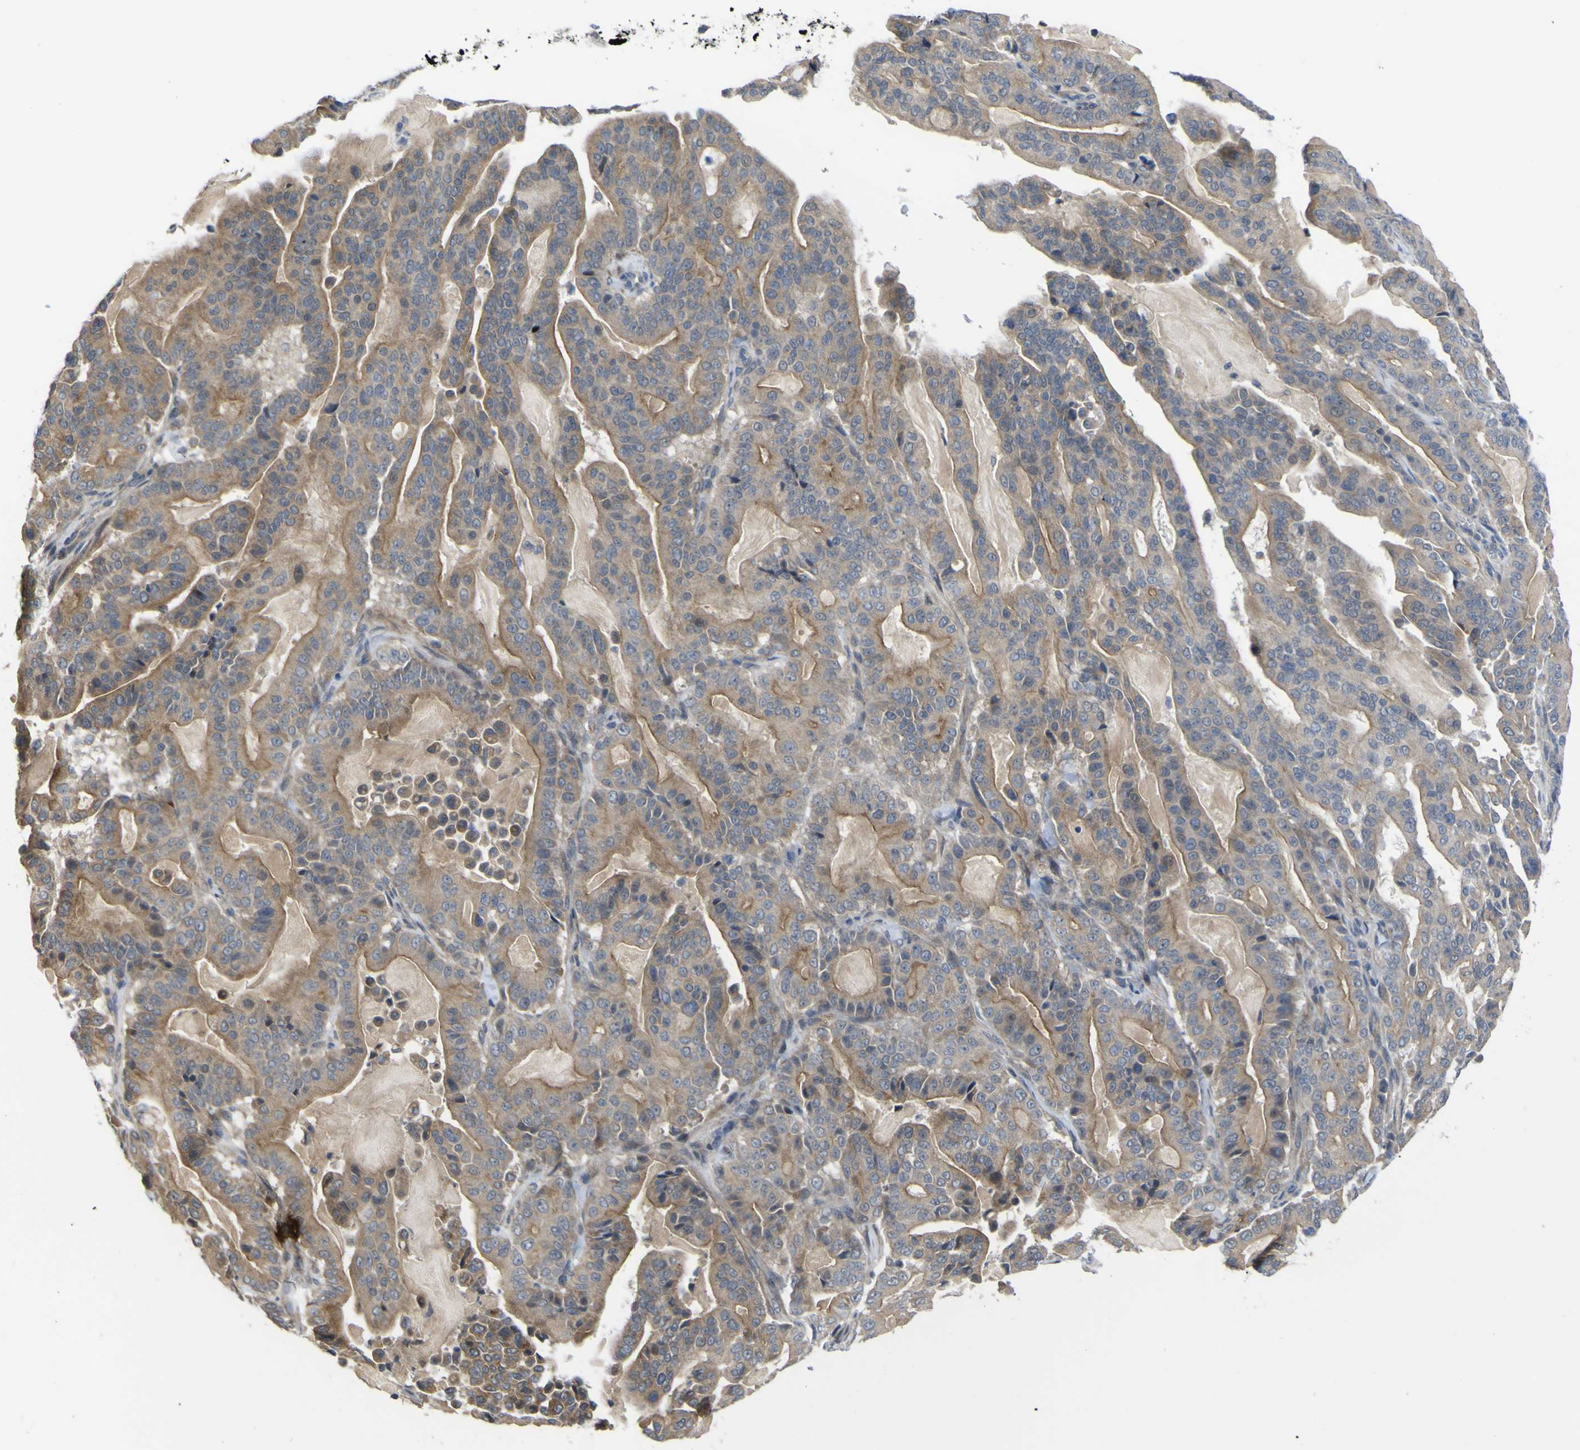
{"staining": {"intensity": "moderate", "quantity": ">75%", "location": "cytoplasmic/membranous"}, "tissue": "pancreatic cancer", "cell_type": "Tumor cells", "image_type": "cancer", "snomed": [{"axis": "morphology", "description": "Adenocarcinoma, NOS"}, {"axis": "topography", "description": "Pancreas"}], "caption": "Immunohistochemistry (DAB) staining of human pancreatic cancer displays moderate cytoplasmic/membranous protein positivity in approximately >75% of tumor cells. (Stains: DAB in brown, nuclei in blue, Microscopy: brightfield microscopy at high magnification).", "gene": "TNFRSF11A", "patient": {"sex": "male", "age": 63}}